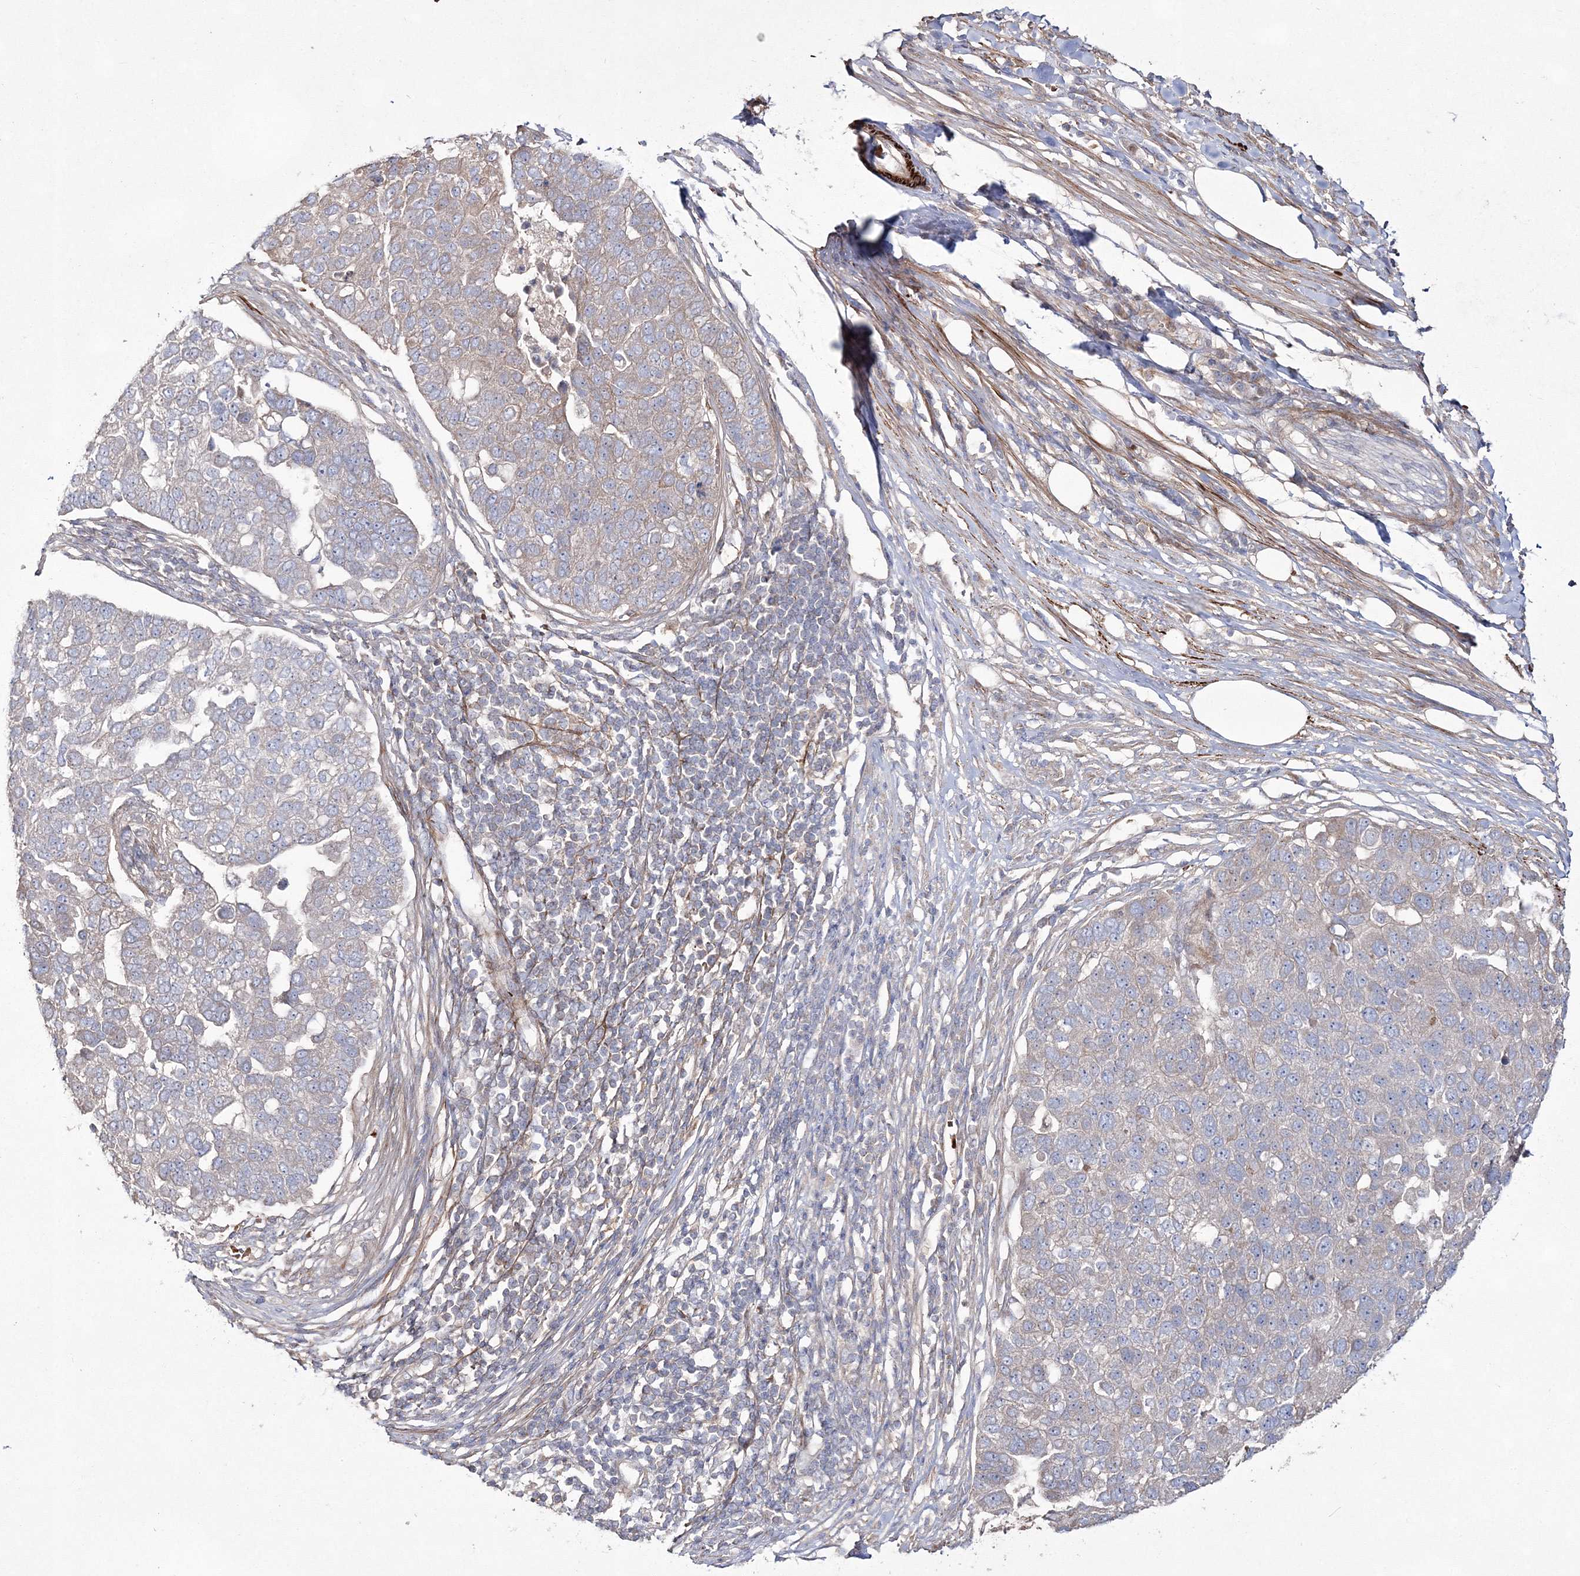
{"staining": {"intensity": "negative", "quantity": "none", "location": "none"}, "tissue": "pancreatic cancer", "cell_type": "Tumor cells", "image_type": "cancer", "snomed": [{"axis": "morphology", "description": "Adenocarcinoma, NOS"}, {"axis": "topography", "description": "Pancreas"}], "caption": "Pancreatic cancer (adenocarcinoma) stained for a protein using immunohistochemistry (IHC) shows no expression tumor cells.", "gene": "ZSWIM6", "patient": {"sex": "female", "age": 61}}